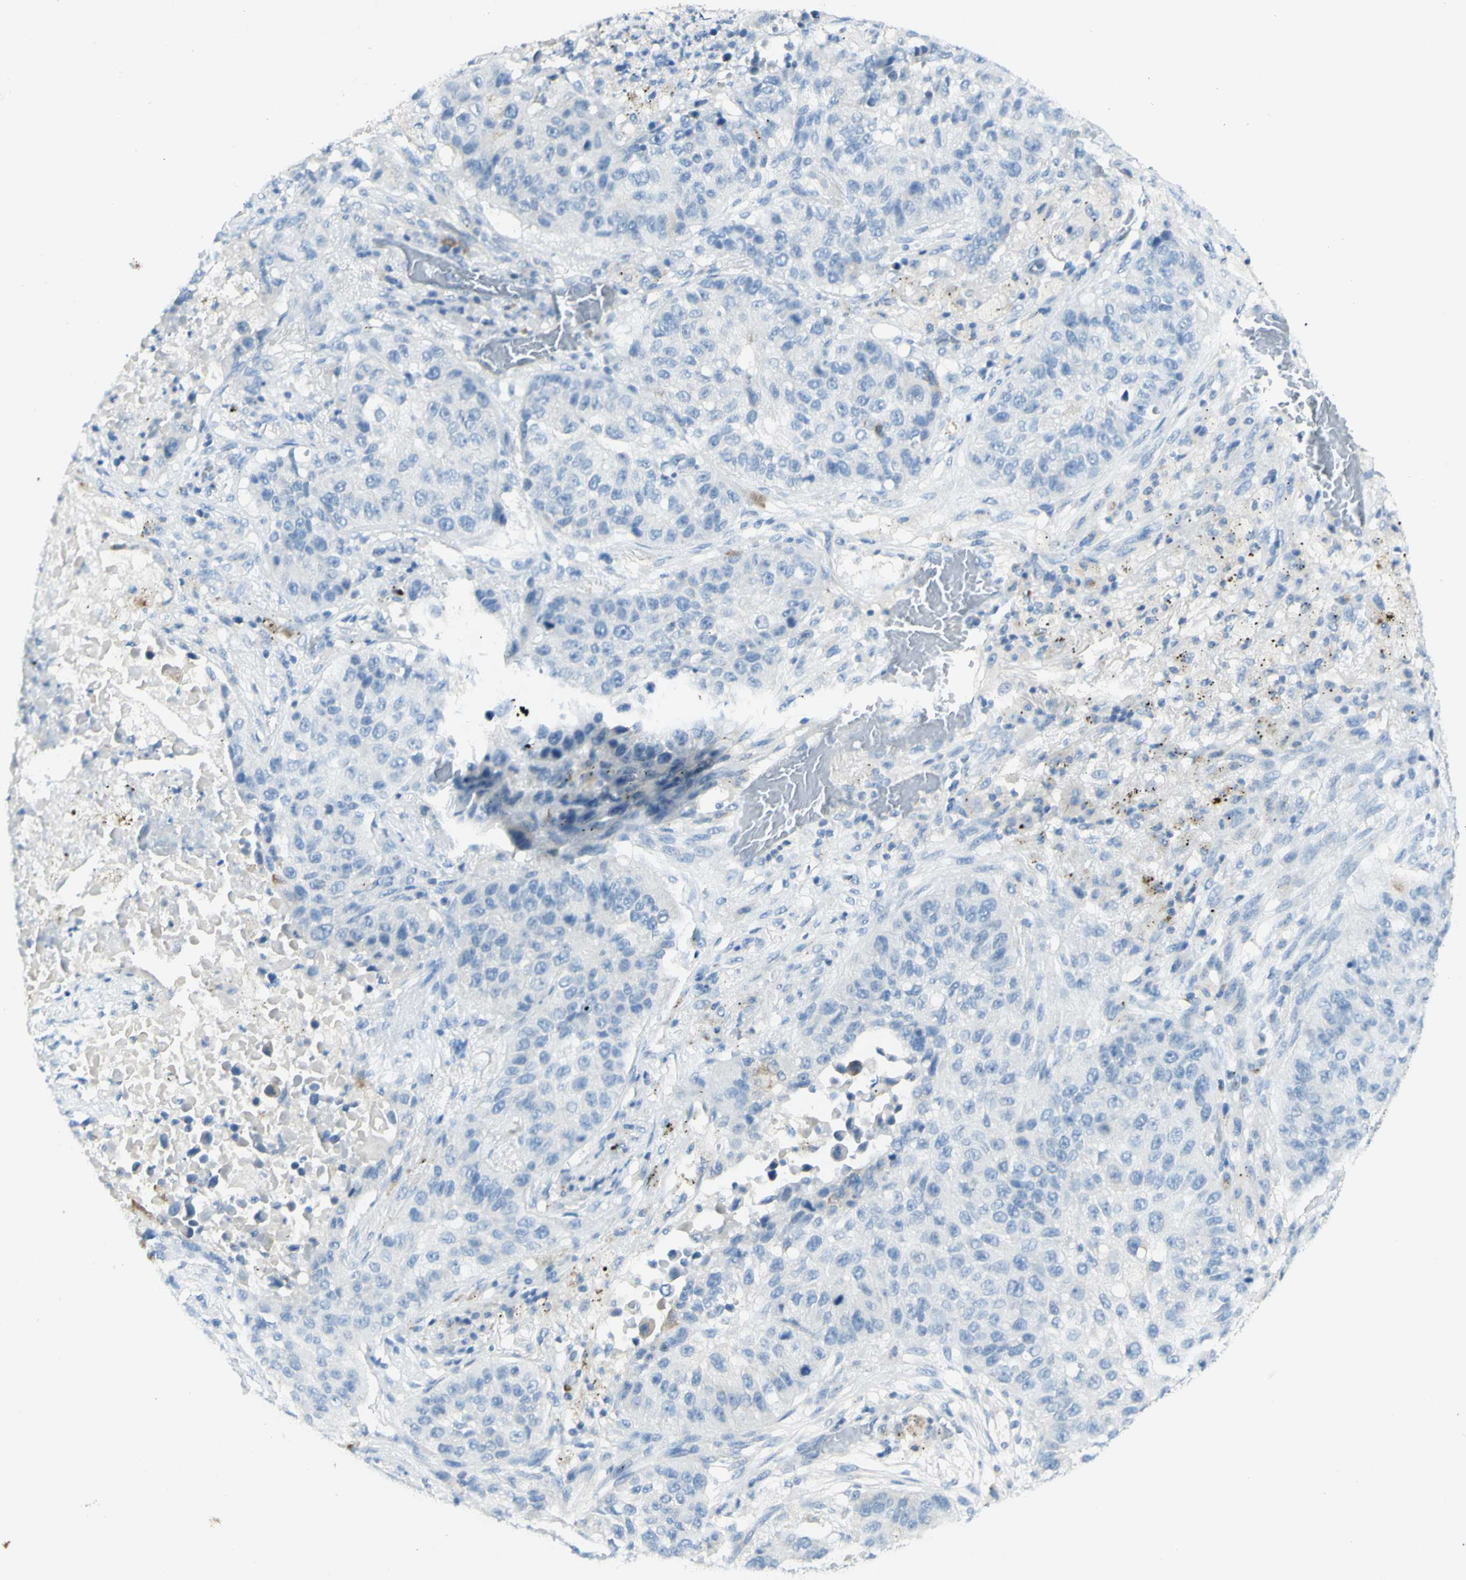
{"staining": {"intensity": "weak", "quantity": "<25%", "location": "cytoplasmic/membranous"}, "tissue": "lung cancer", "cell_type": "Tumor cells", "image_type": "cancer", "snomed": [{"axis": "morphology", "description": "Squamous cell carcinoma, NOS"}, {"axis": "topography", "description": "Lung"}], "caption": "High power microscopy histopathology image of an IHC histopathology image of squamous cell carcinoma (lung), revealing no significant positivity in tumor cells.", "gene": "GDF15", "patient": {"sex": "male", "age": 57}}